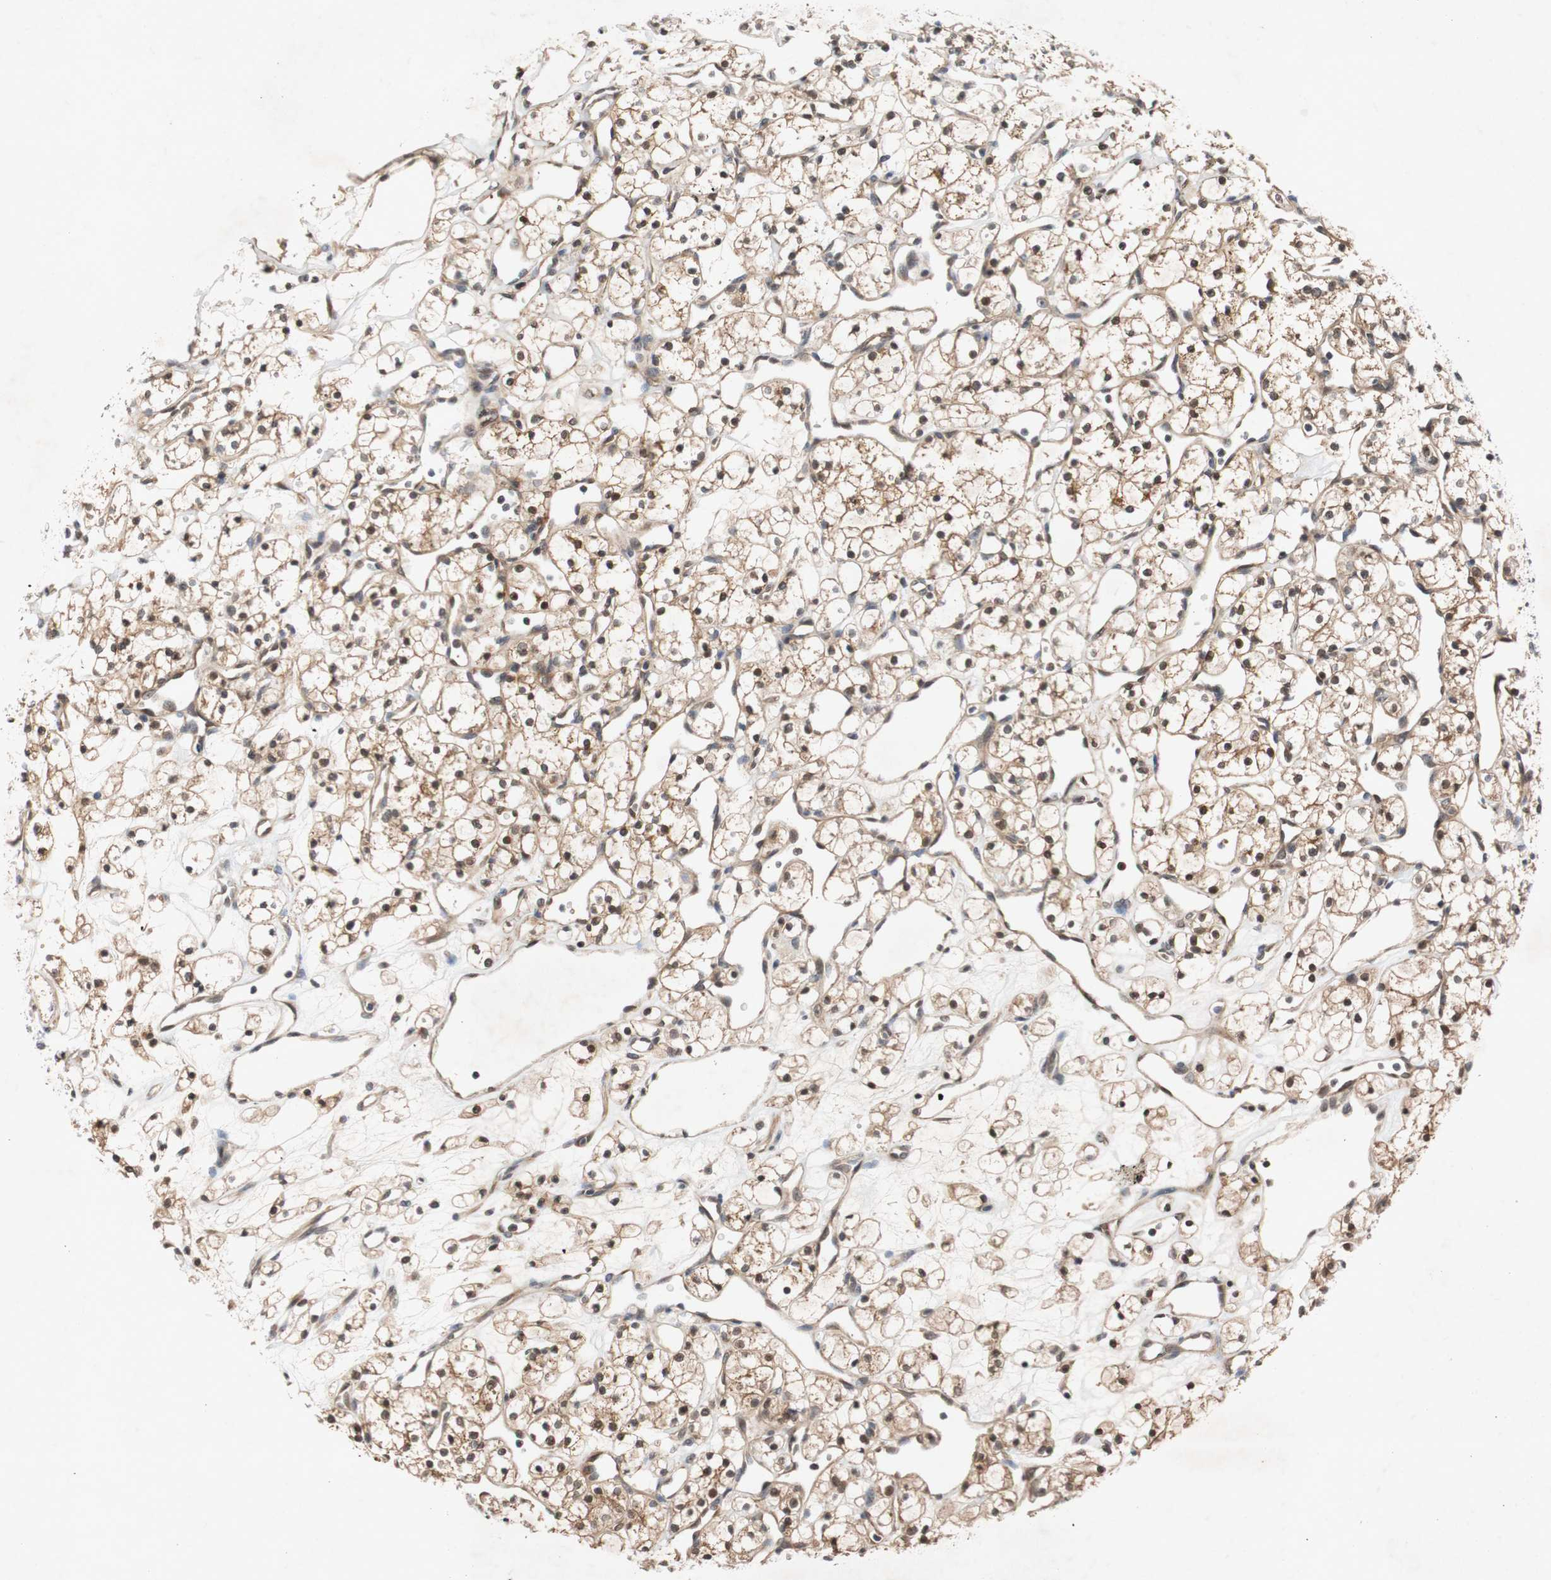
{"staining": {"intensity": "moderate", "quantity": ">75%", "location": "cytoplasmic/membranous,nuclear"}, "tissue": "renal cancer", "cell_type": "Tumor cells", "image_type": "cancer", "snomed": [{"axis": "morphology", "description": "Adenocarcinoma, NOS"}, {"axis": "topography", "description": "Kidney"}], "caption": "Immunohistochemistry (IHC) micrograph of human renal adenocarcinoma stained for a protein (brown), which reveals medium levels of moderate cytoplasmic/membranous and nuclear positivity in about >75% of tumor cells.", "gene": "PIN1", "patient": {"sex": "female", "age": 60}}